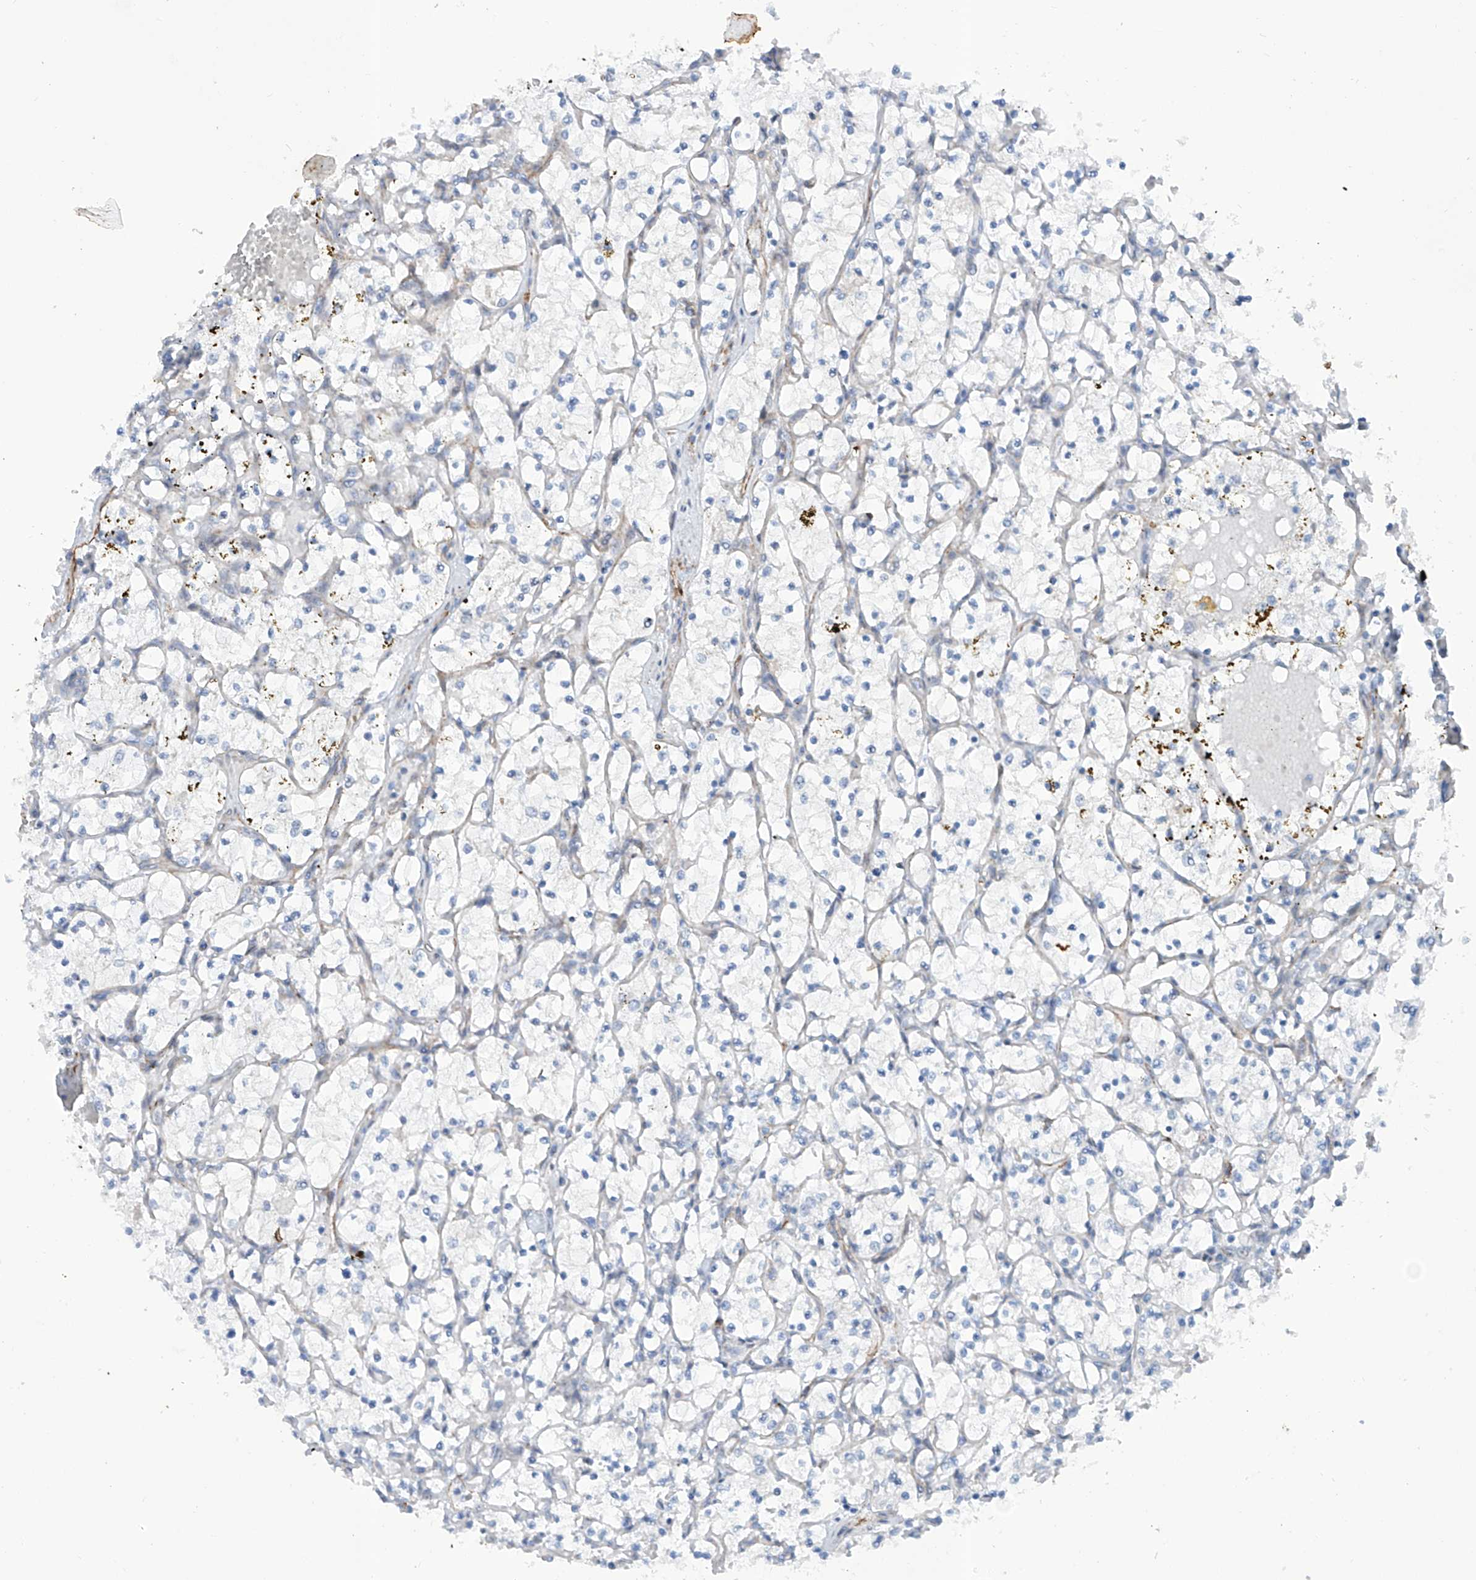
{"staining": {"intensity": "negative", "quantity": "none", "location": "none"}, "tissue": "renal cancer", "cell_type": "Tumor cells", "image_type": "cancer", "snomed": [{"axis": "morphology", "description": "Adenocarcinoma, NOS"}, {"axis": "topography", "description": "Kidney"}], "caption": "The image demonstrates no staining of tumor cells in adenocarcinoma (renal).", "gene": "ZNF490", "patient": {"sex": "female", "age": 69}}